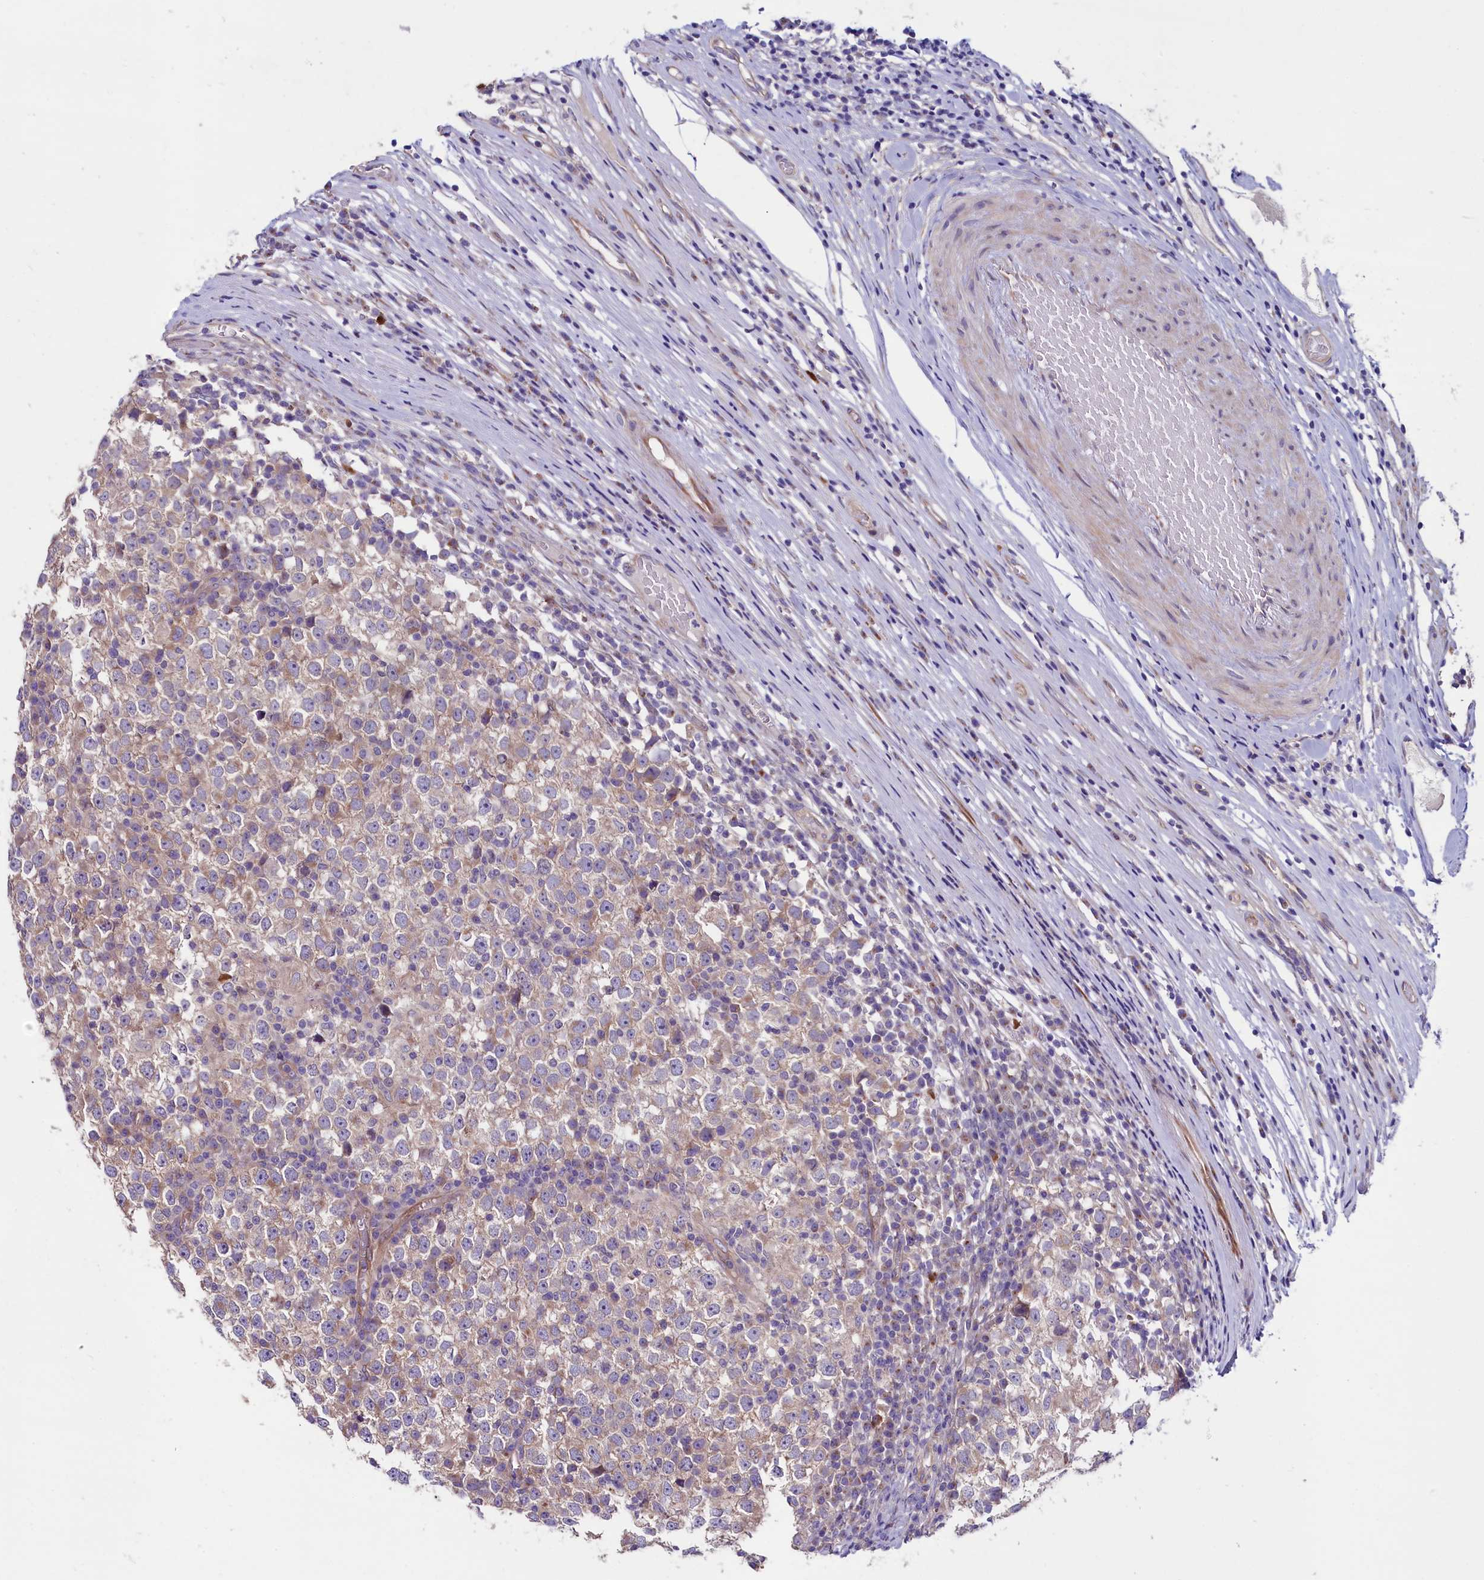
{"staining": {"intensity": "weak", "quantity": "25%-75%", "location": "cytoplasmic/membranous"}, "tissue": "testis cancer", "cell_type": "Tumor cells", "image_type": "cancer", "snomed": [{"axis": "morphology", "description": "Seminoma, NOS"}, {"axis": "topography", "description": "Testis"}], "caption": "IHC (DAB) staining of testis seminoma reveals weak cytoplasmic/membranous protein expression in approximately 25%-75% of tumor cells. (DAB (3,3'-diaminobenzidine) IHC, brown staining for protein, blue staining for nuclei).", "gene": "GPR108", "patient": {"sex": "male", "age": 65}}